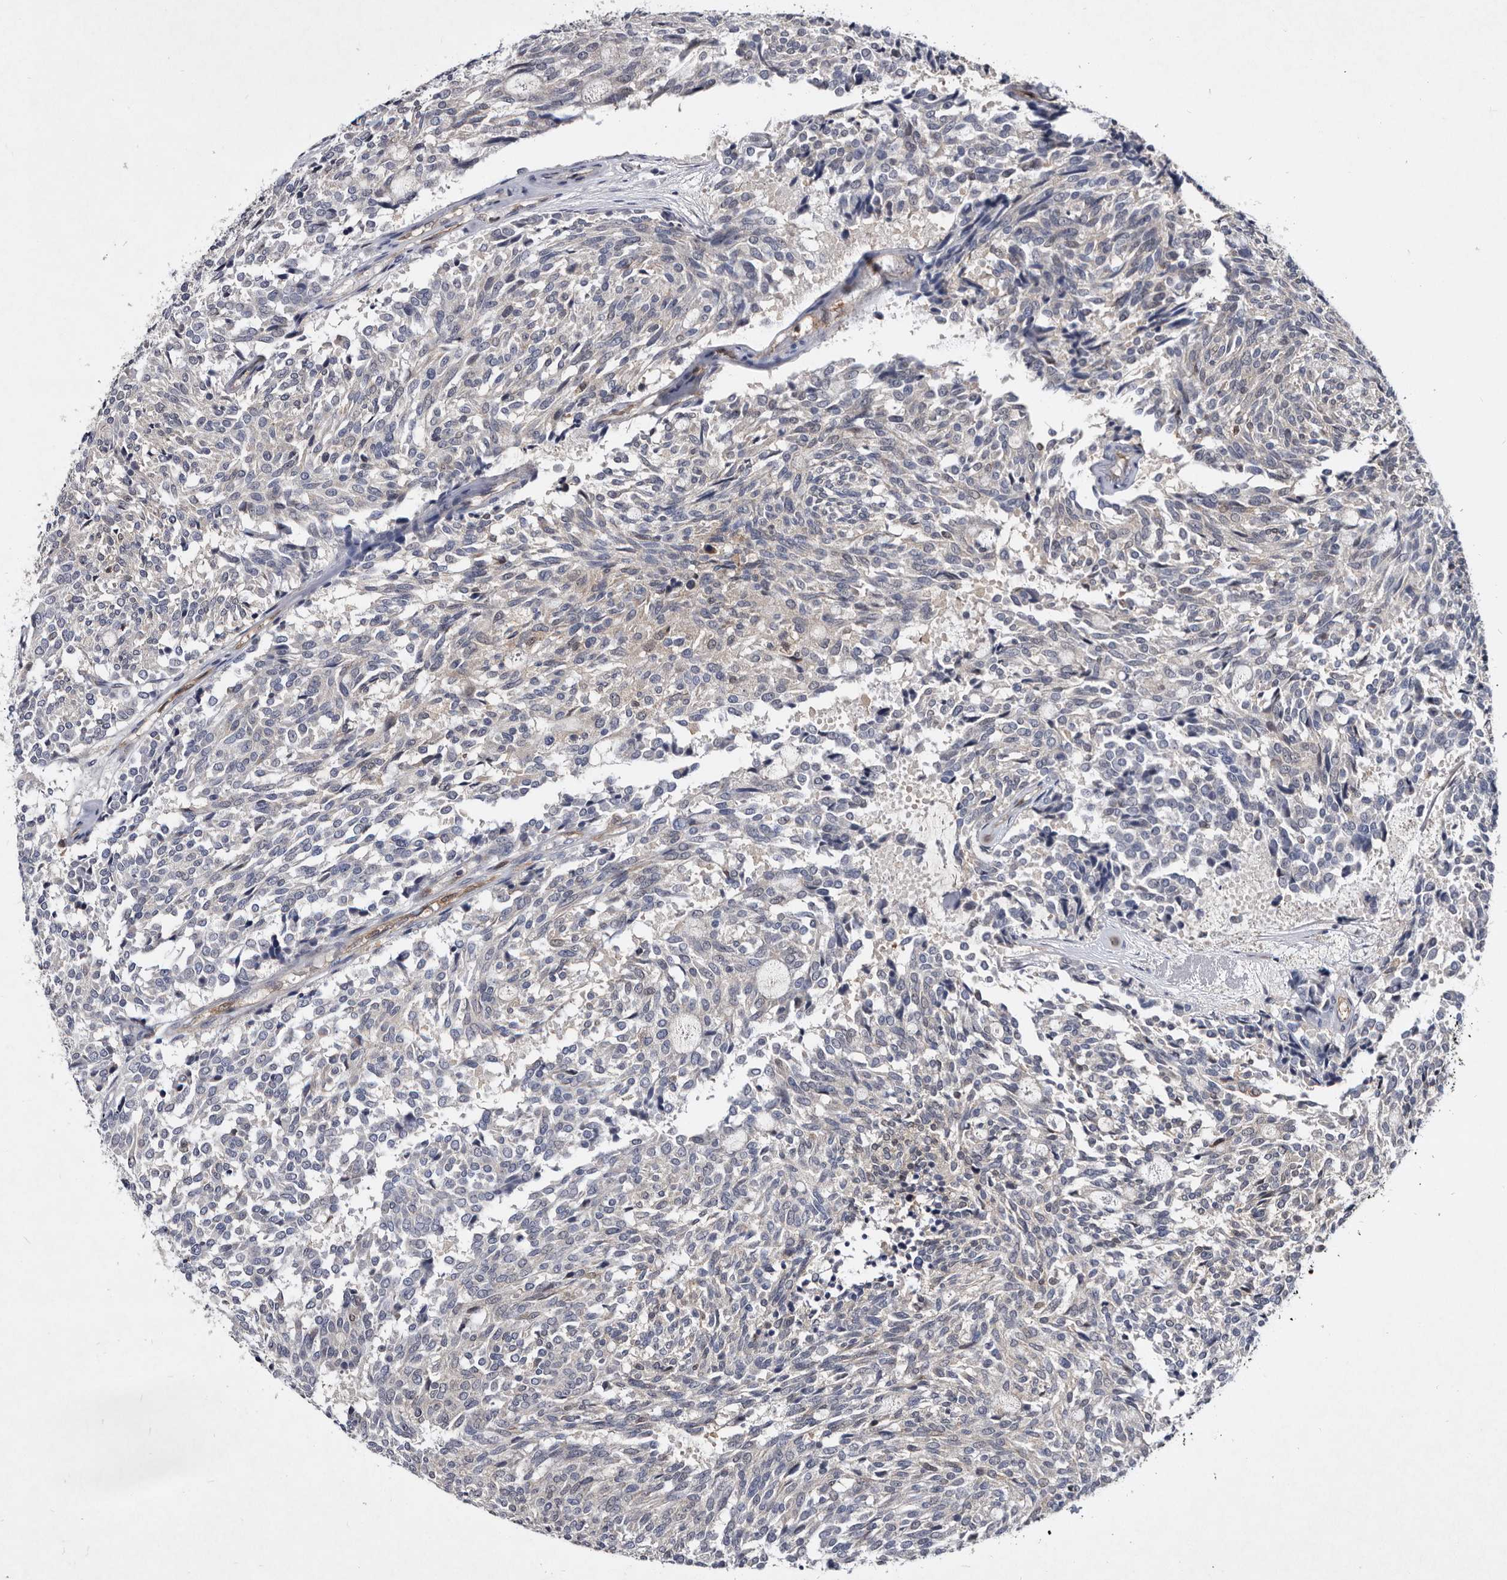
{"staining": {"intensity": "negative", "quantity": "none", "location": "none"}, "tissue": "carcinoid", "cell_type": "Tumor cells", "image_type": "cancer", "snomed": [{"axis": "morphology", "description": "Carcinoid, malignant, NOS"}, {"axis": "topography", "description": "Pancreas"}], "caption": "Malignant carcinoid stained for a protein using immunohistochemistry (IHC) reveals no staining tumor cells.", "gene": "SERPINB8", "patient": {"sex": "female", "age": 54}}